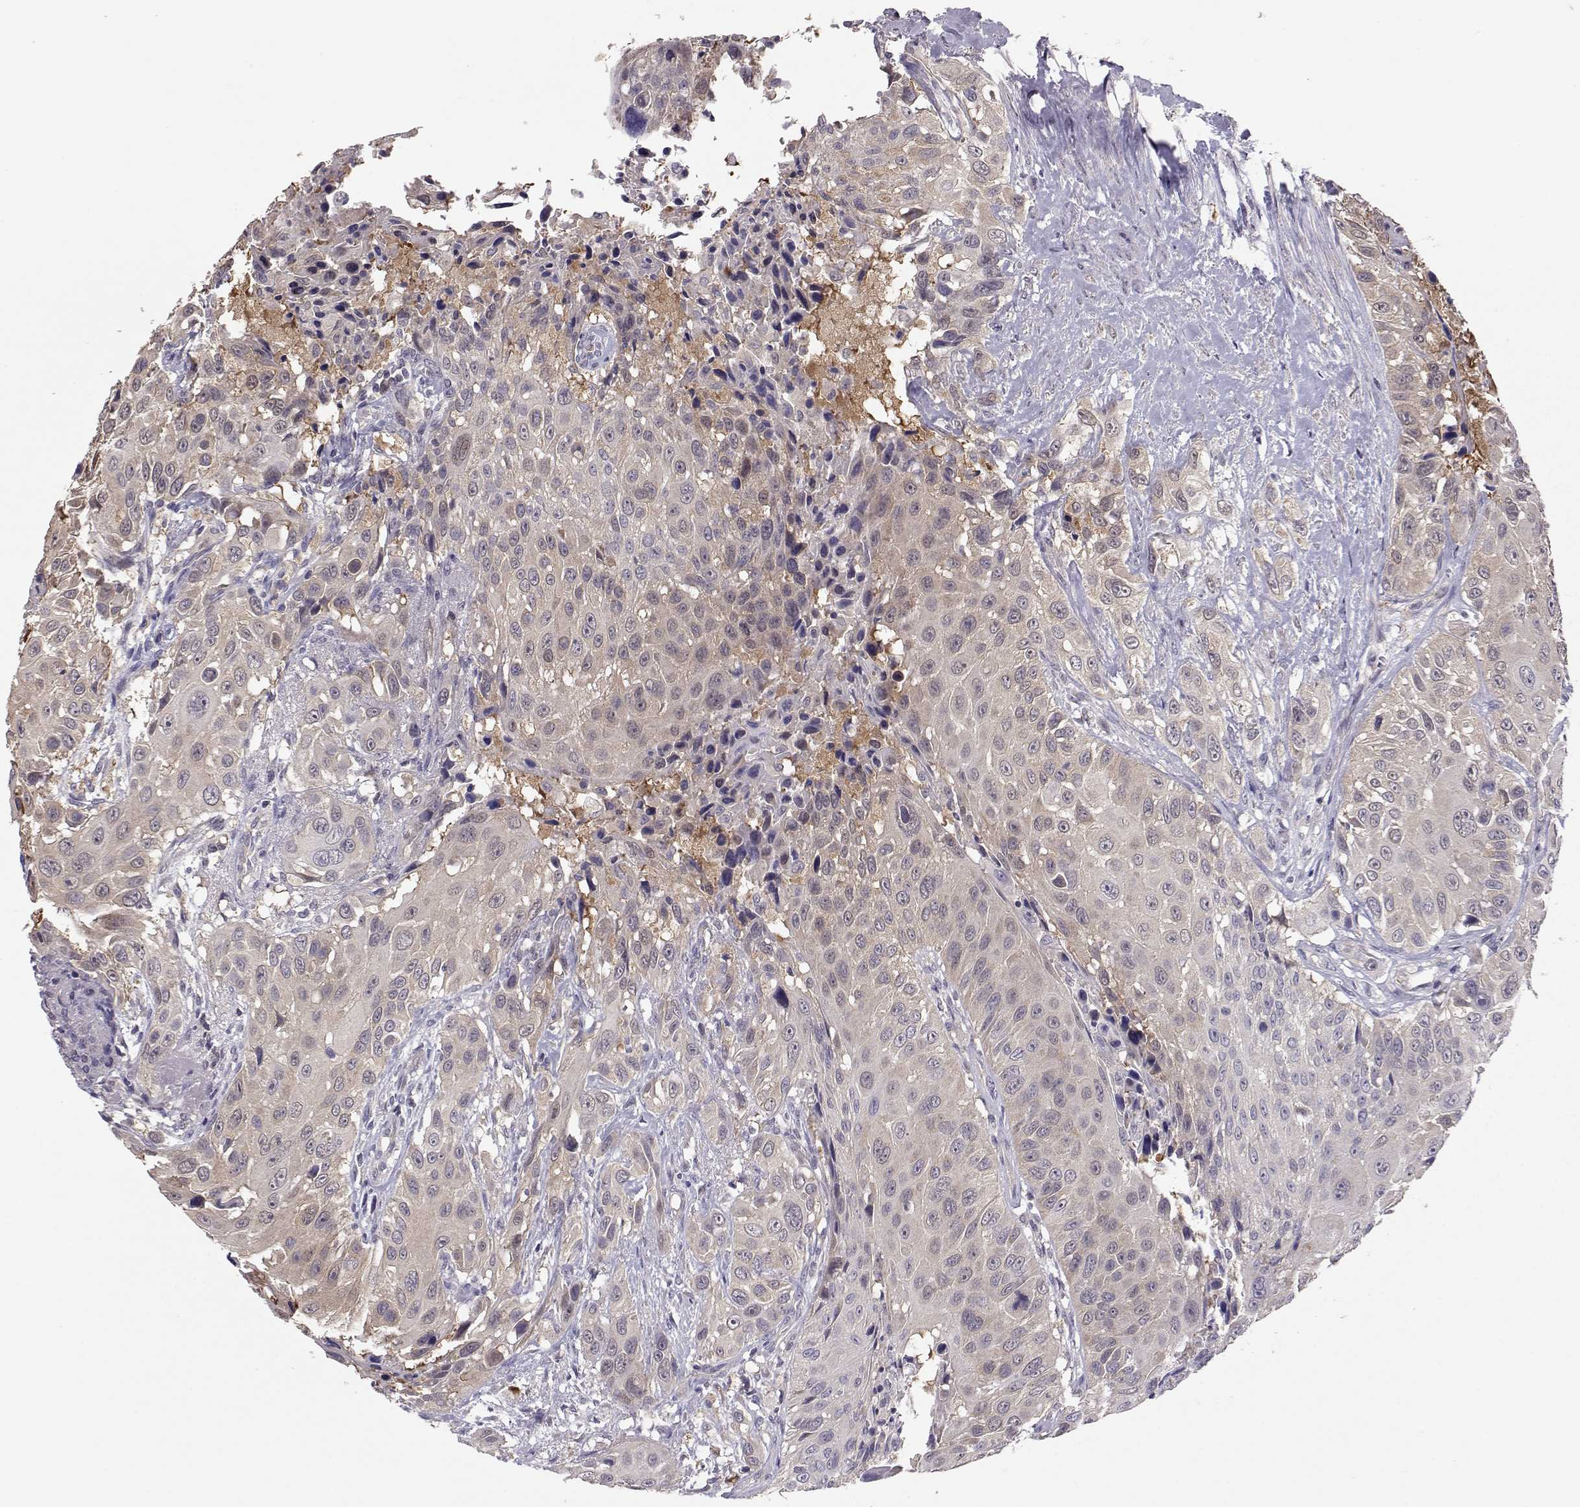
{"staining": {"intensity": "weak", "quantity": "<25%", "location": "cytoplasmic/membranous"}, "tissue": "urothelial cancer", "cell_type": "Tumor cells", "image_type": "cancer", "snomed": [{"axis": "morphology", "description": "Urothelial carcinoma, NOS"}, {"axis": "topography", "description": "Urinary bladder"}], "caption": "This image is of transitional cell carcinoma stained with IHC to label a protein in brown with the nuclei are counter-stained blue. There is no positivity in tumor cells.", "gene": "NCAM2", "patient": {"sex": "male", "age": 55}}